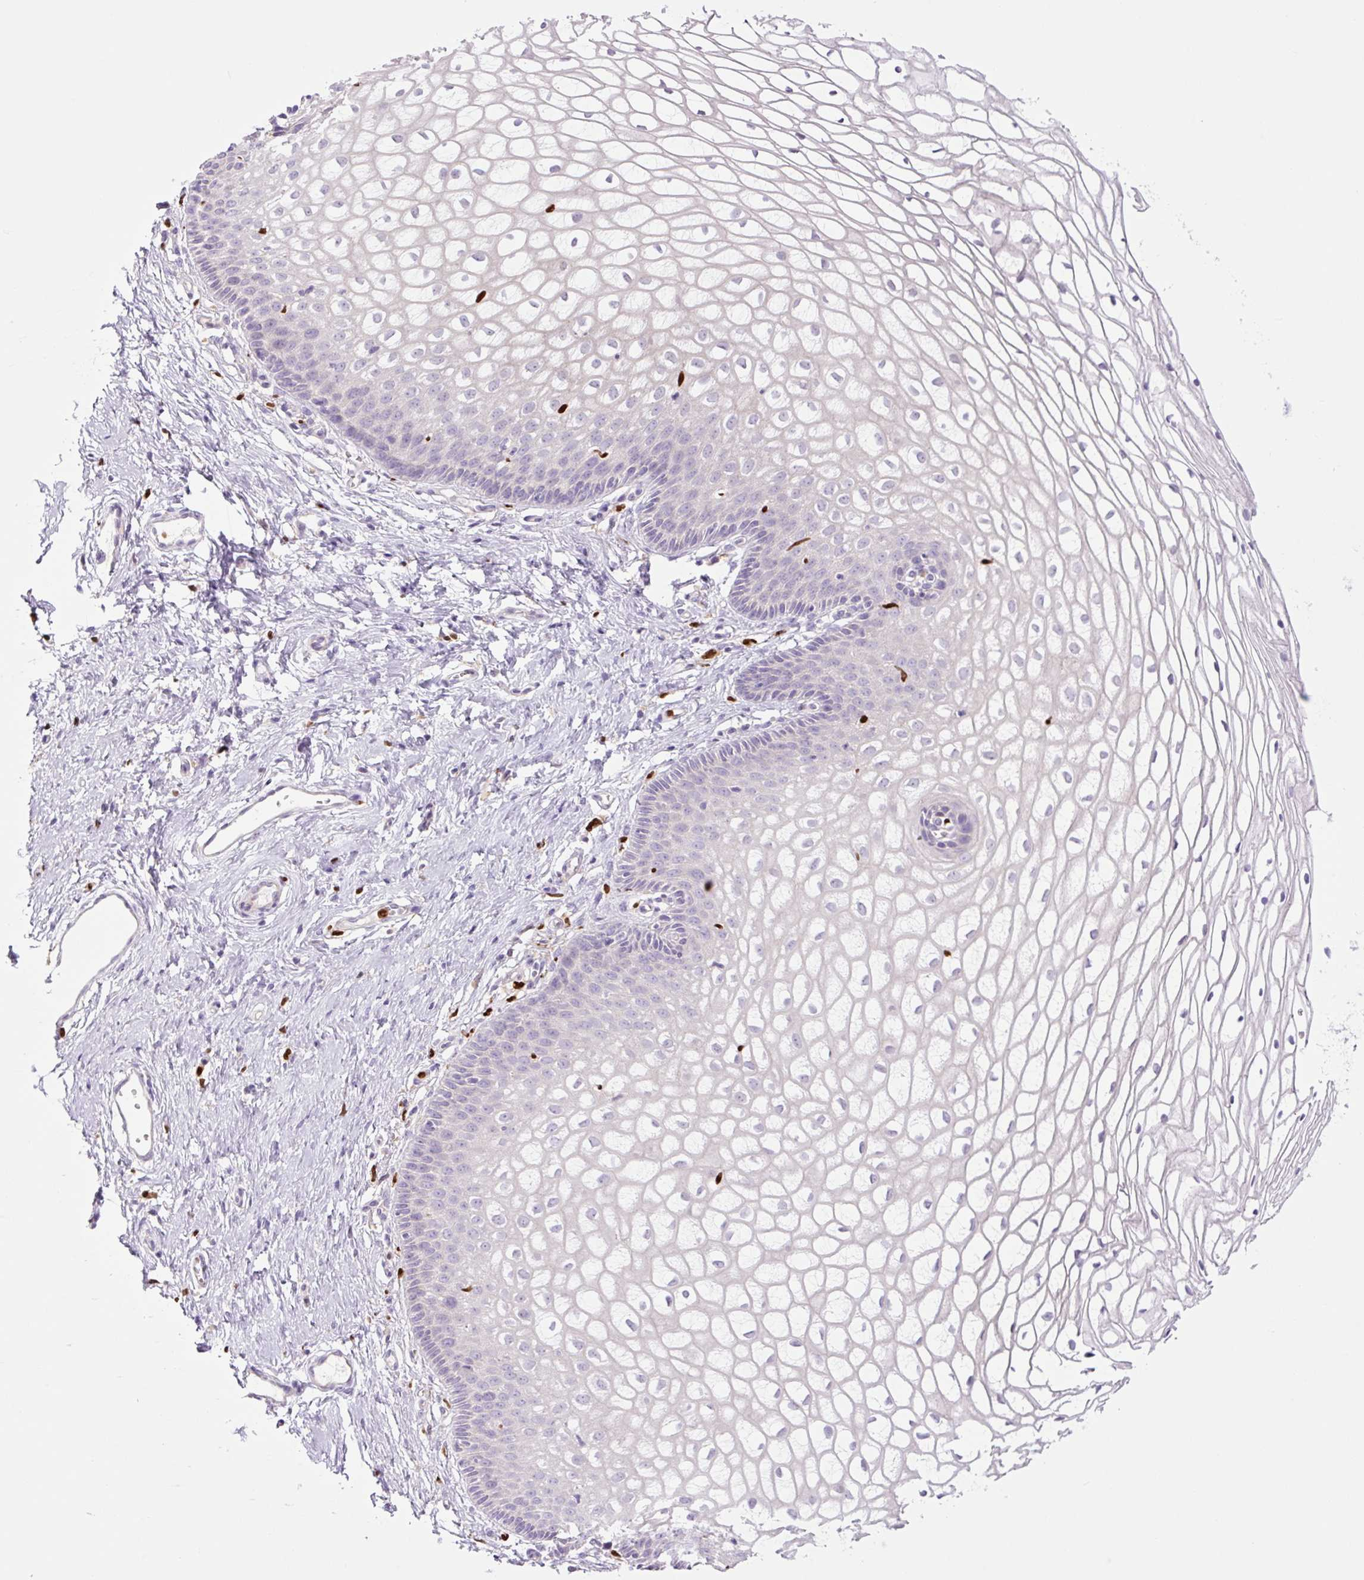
{"staining": {"intensity": "negative", "quantity": "none", "location": "none"}, "tissue": "cervix", "cell_type": "Glandular cells", "image_type": "normal", "snomed": [{"axis": "morphology", "description": "Normal tissue, NOS"}, {"axis": "topography", "description": "Cervix"}], "caption": "Immunohistochemistry (IHC) of unremarkable human cervix shows no positivity in glandular cells. (Immunohistochemistry (IHC), brightfield microscopy, high magnification).", "gene": "SPI1", "patient": {"sex": "female", "age": 36}}